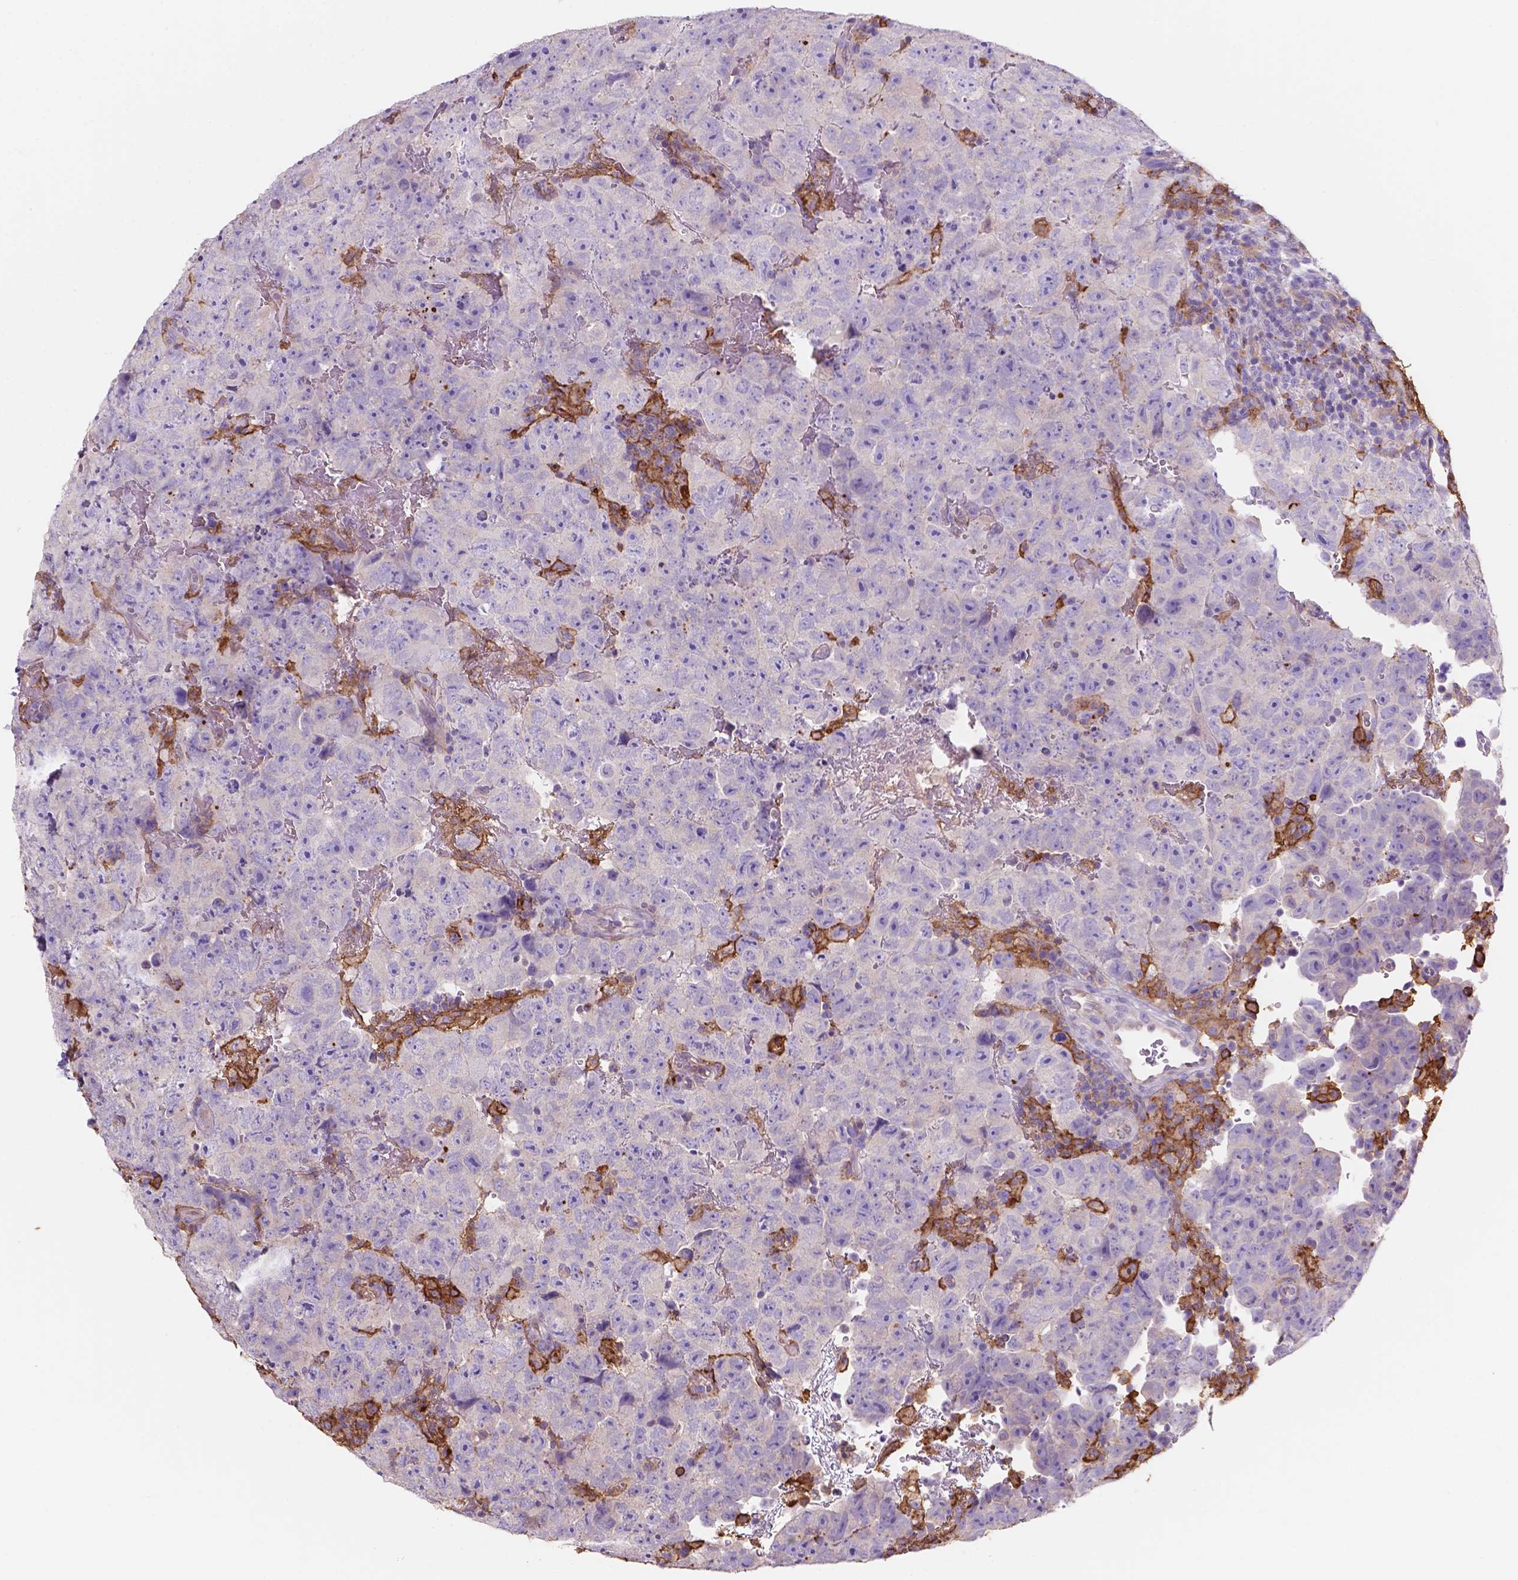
{"staining": {"intensity": "negative", "quantity": "none", "location": "none"}, "tissue": "testis cancer", "cell_type": "Tumor cells", "image_type": "cancer", "snomed": [{"axis": "morphology", "description": "Carcinoma, Embryonal, NOS"}, {"axis": "topography", "description": "Testis"}], "caption": "Image shows no protein staining in tumor cells of testis embryonal carcinoma tissue.", "gene": "MKRN2OS", "patient": {"sex": "male", "age": 24}}